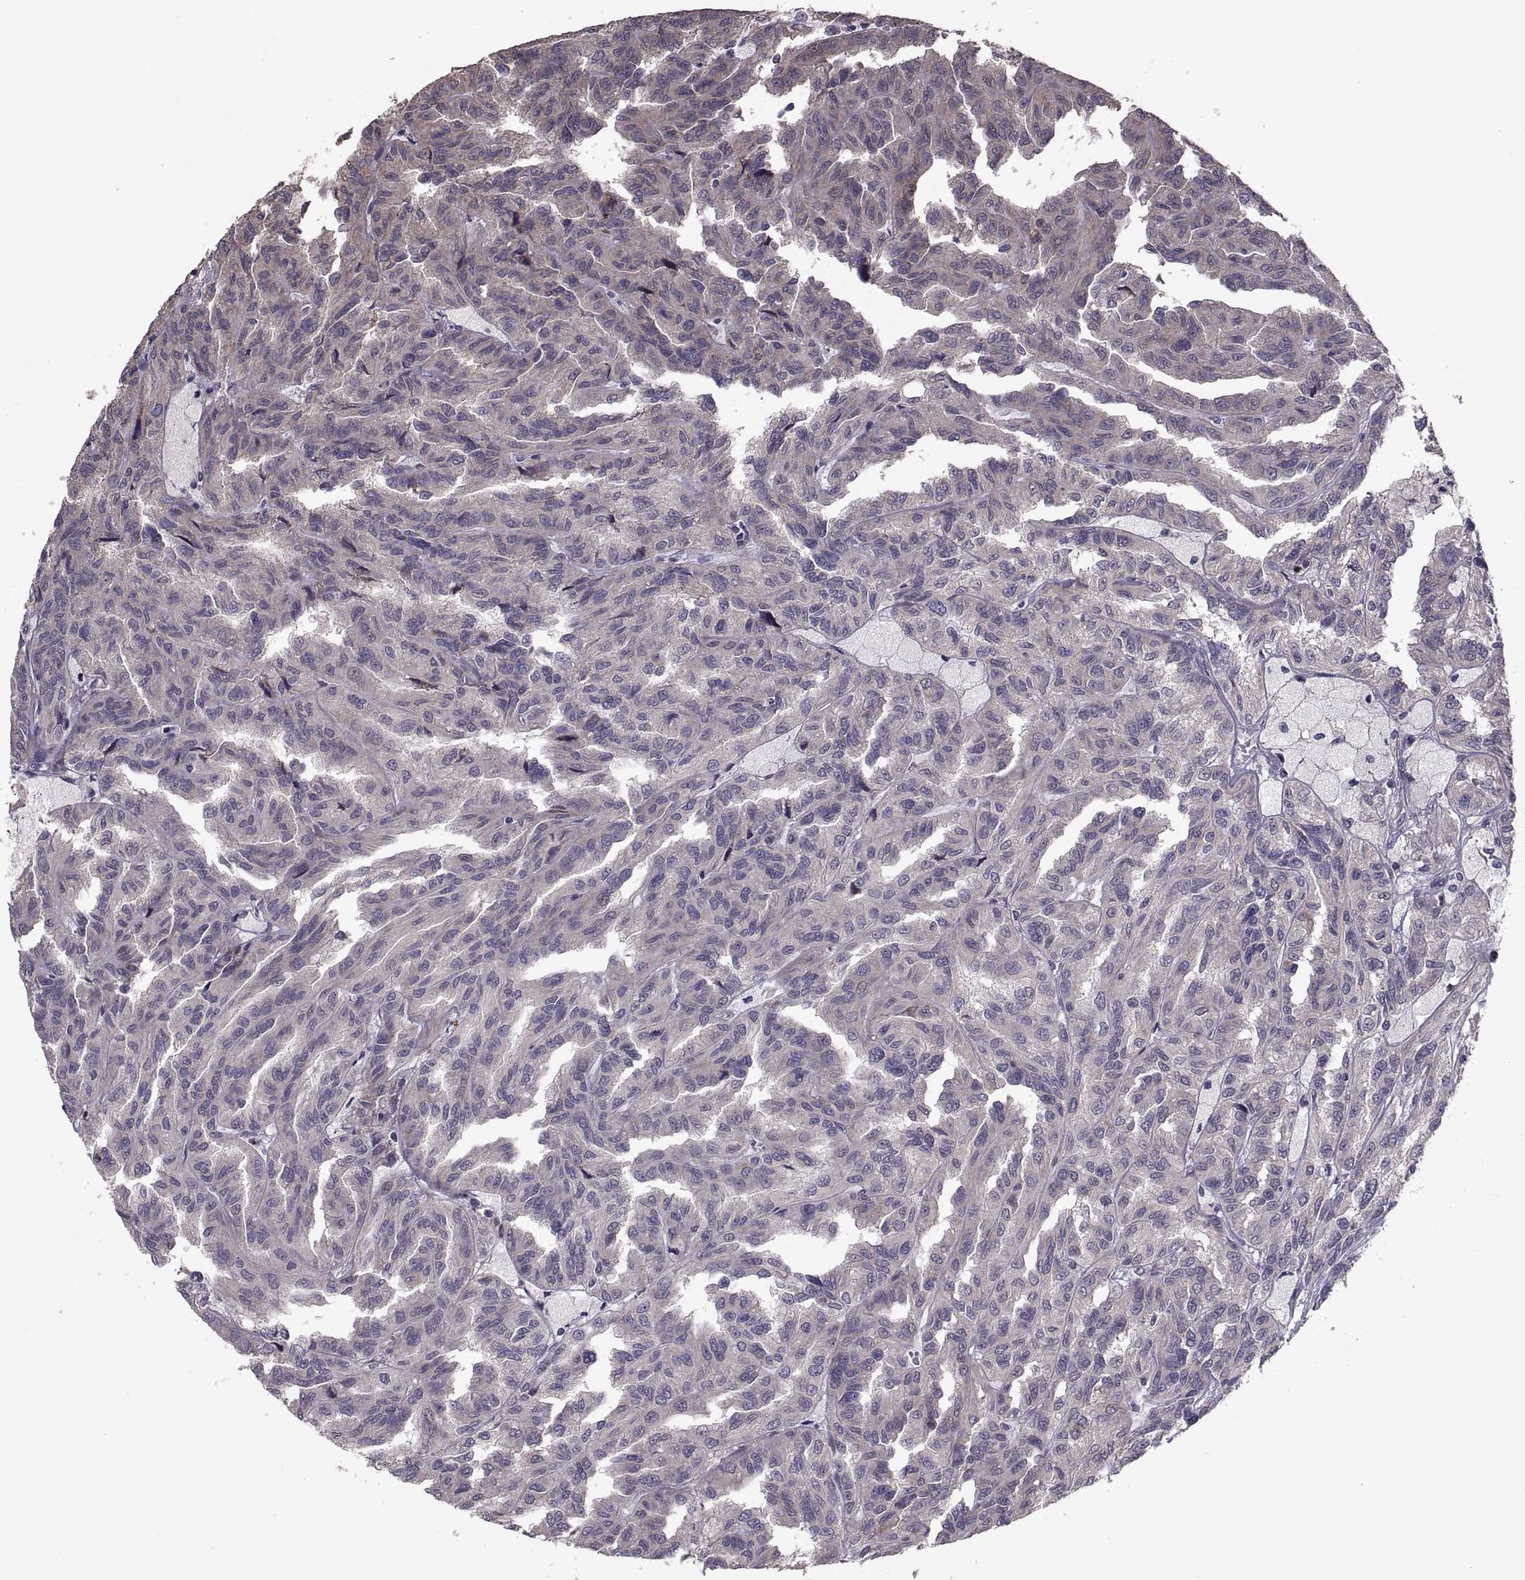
{"staining": {"intensity": "negative", "quantity": "none", "location": "none"}, "tissue": "renal cancer", "cell_type": "Tumor cells", "image_type": "cancer", "snomed": [{"axis": "morphology", "description": "Adenocarcinoma, NOS"}, {"axis": "topography", "description": "Kidney"}], "caption": "An image of human renal cancer (adenocarcinoma) is negative for staining in tumor cells.", "gene": "PMM2", "patient": {"sex": "male", "age": 79}}